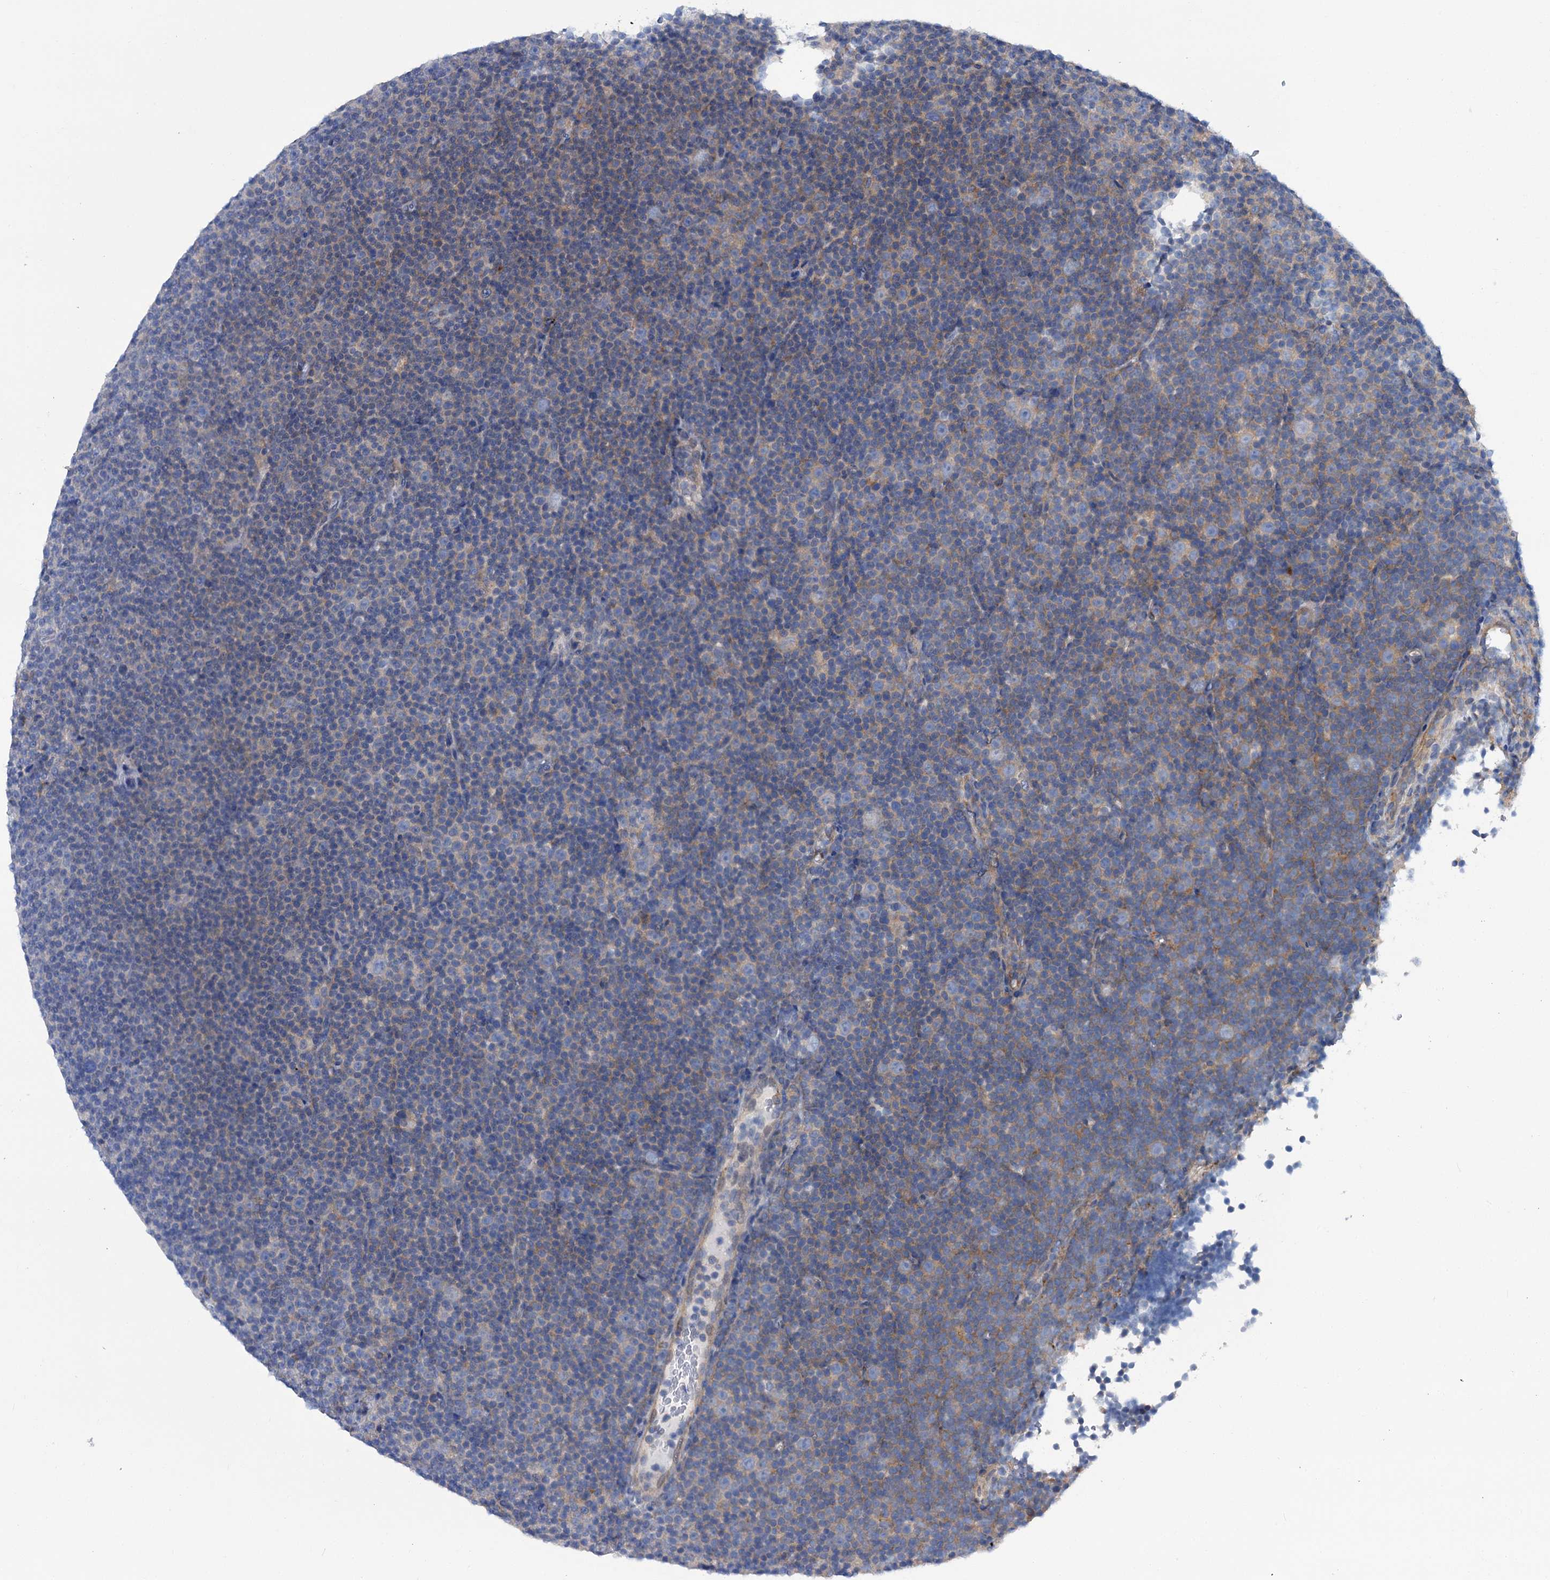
{"staining": {"intensity": "negative", "quantity": "none", "location": "none"}, "tissue": "lymphoma", "cell_type": "Tumor cells", "image_type": "cancer", "snomed": [{"axis": "morphology", "description": "Malignant lymphoma, non-Hodgkin's type, Low grade"}, {"axis": "topography", "description": "Lymph node"}], "caption": "Immunohistochemistry of lymphoma exhibits no staining in tumor cells.", "gene": "TRIM55", "patient": {"sex": "female", "age": 67}}